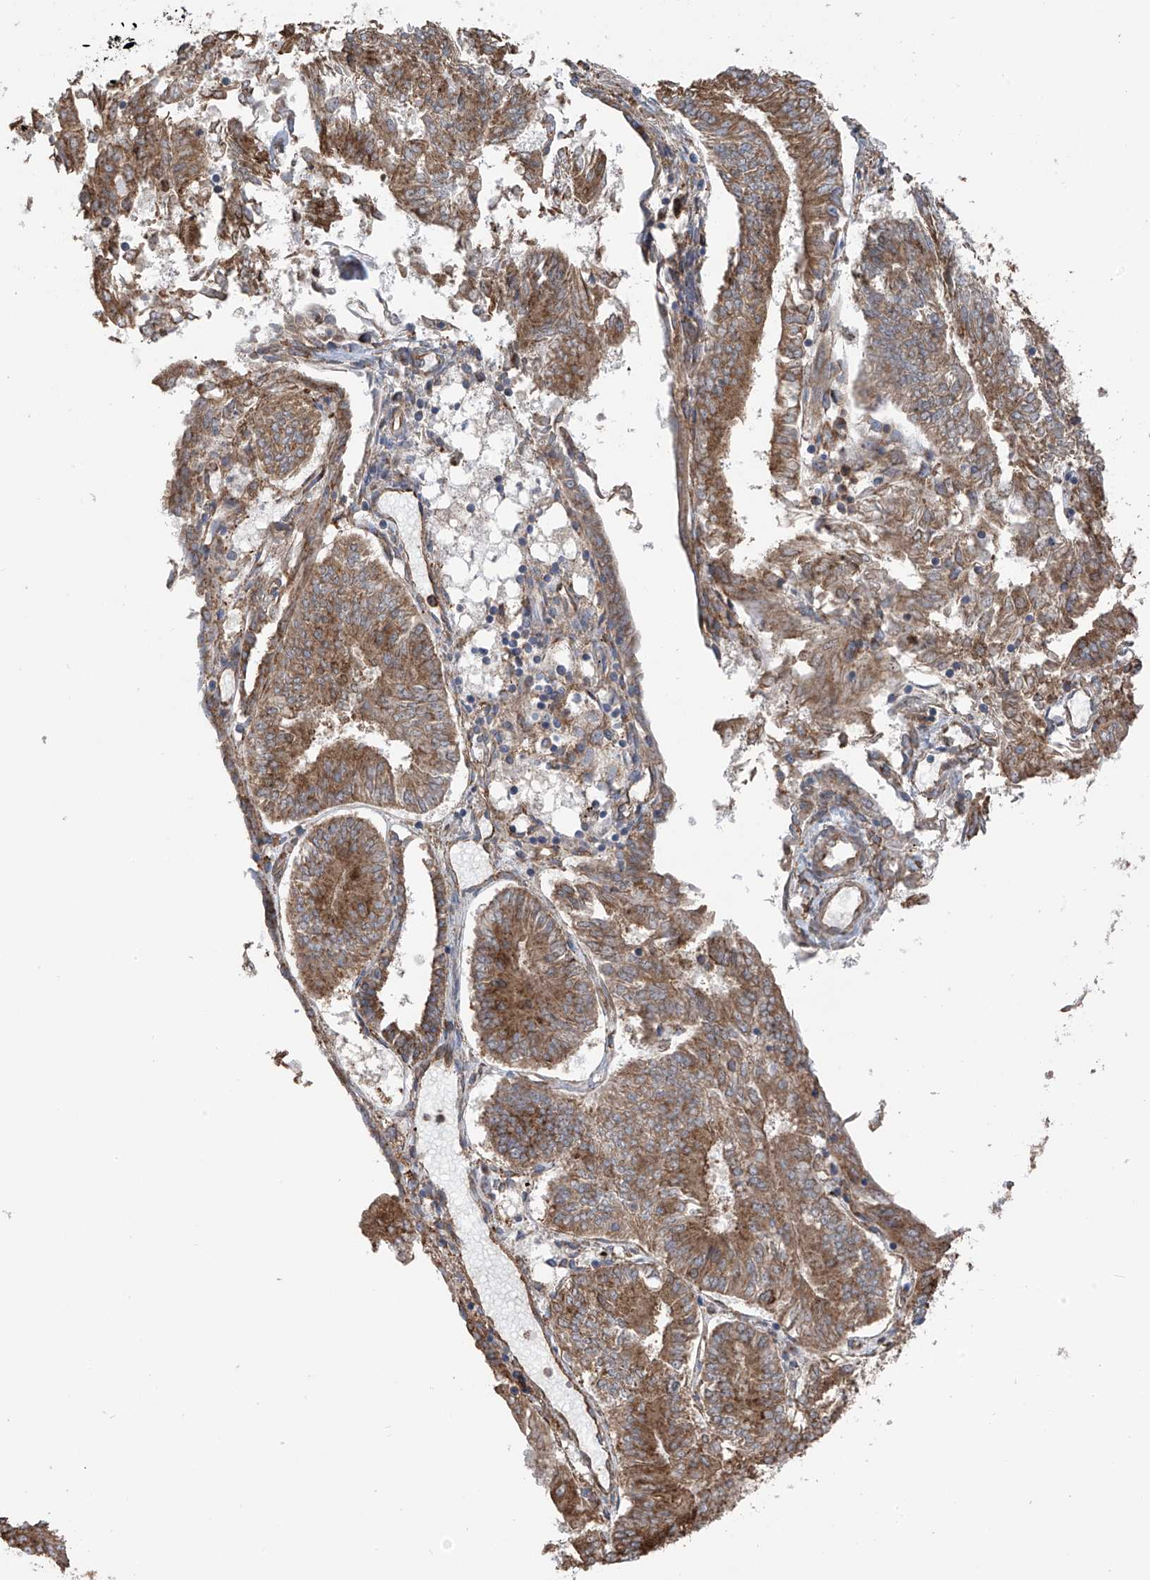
{"staining": {"intensity": "moderate", "quantity": ">75%", "location": "cytoplasmic/membranous"}, "tissue": "endometrial cancer", "cell_type": "Tumor cells", "image_type": "cancer", "snomed": [{"axis": "morphology", "description": "Adenocarcinoma, NOS"}, {"axis": "topography", "description": "Endometrium"}], "caption": "Tumor cells demonstrate medium levels of moderate cytoplasmic/membranous expression in about >75% of cells in human endometrial cancer.", "gene": "ZNF189", "patient": {"sex": "female", "age": 58}}